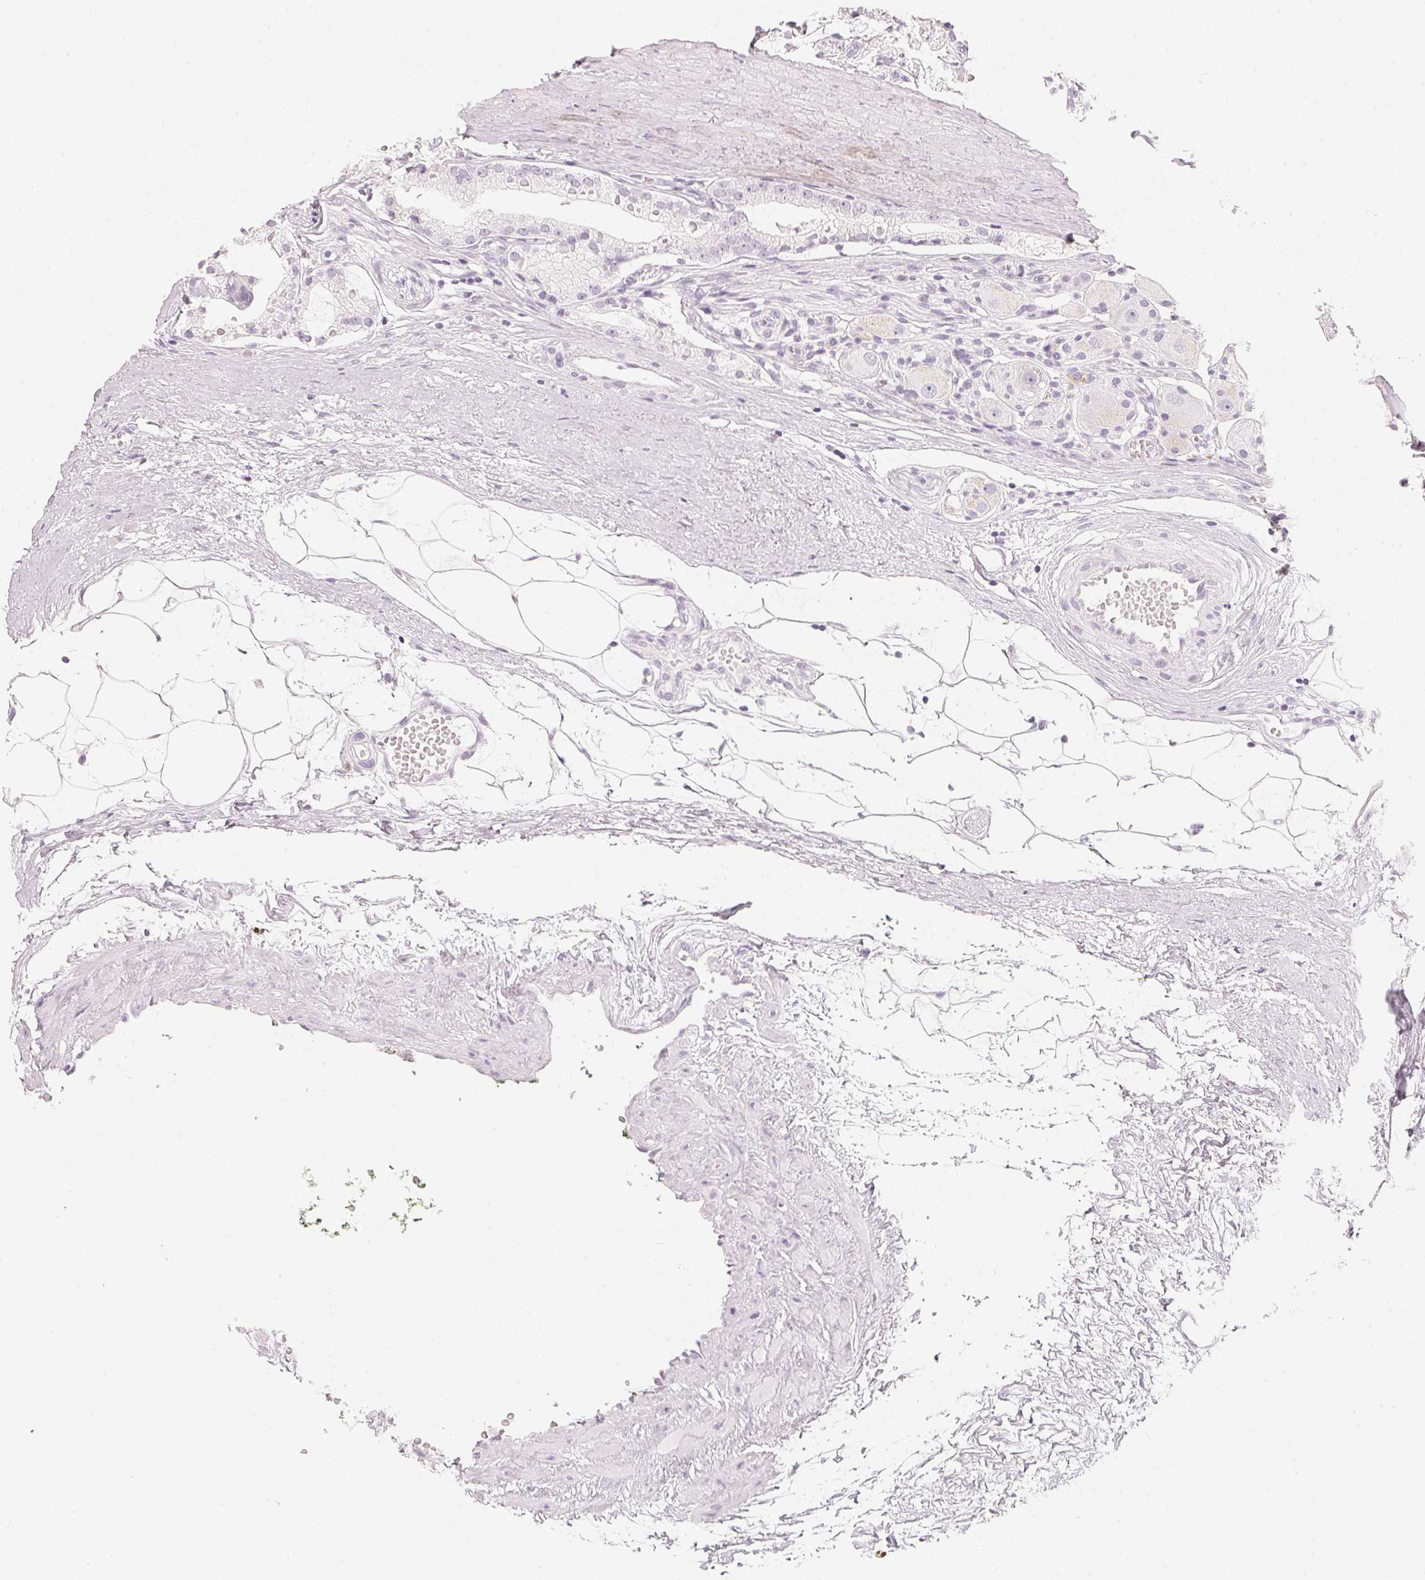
{"staining": {"intensity": "negative", "quantity": "none", "location": "none"}, "tissue": "prostate cancer", "cell_type": "Tumor cells", "image_type": "cancer", "snomed": [{"axis": "morphology", "description": "Adenocarcinoma, High grade"}, {"axis": "topography", "description": "Prostate"}], "caption": "A micrograph of prostate adenocarcinoma (high-grade) stained for a protein demonstrates no brown staining in tumor cells. Brightfield microscopy of IHC stained with DAB (3,3'-diaminobenzidine) (brown) and hematoxylin (blue), captured at high magnification.", "gene": "SLC22A8", "patient": {"sex": "male", "age": 71}}